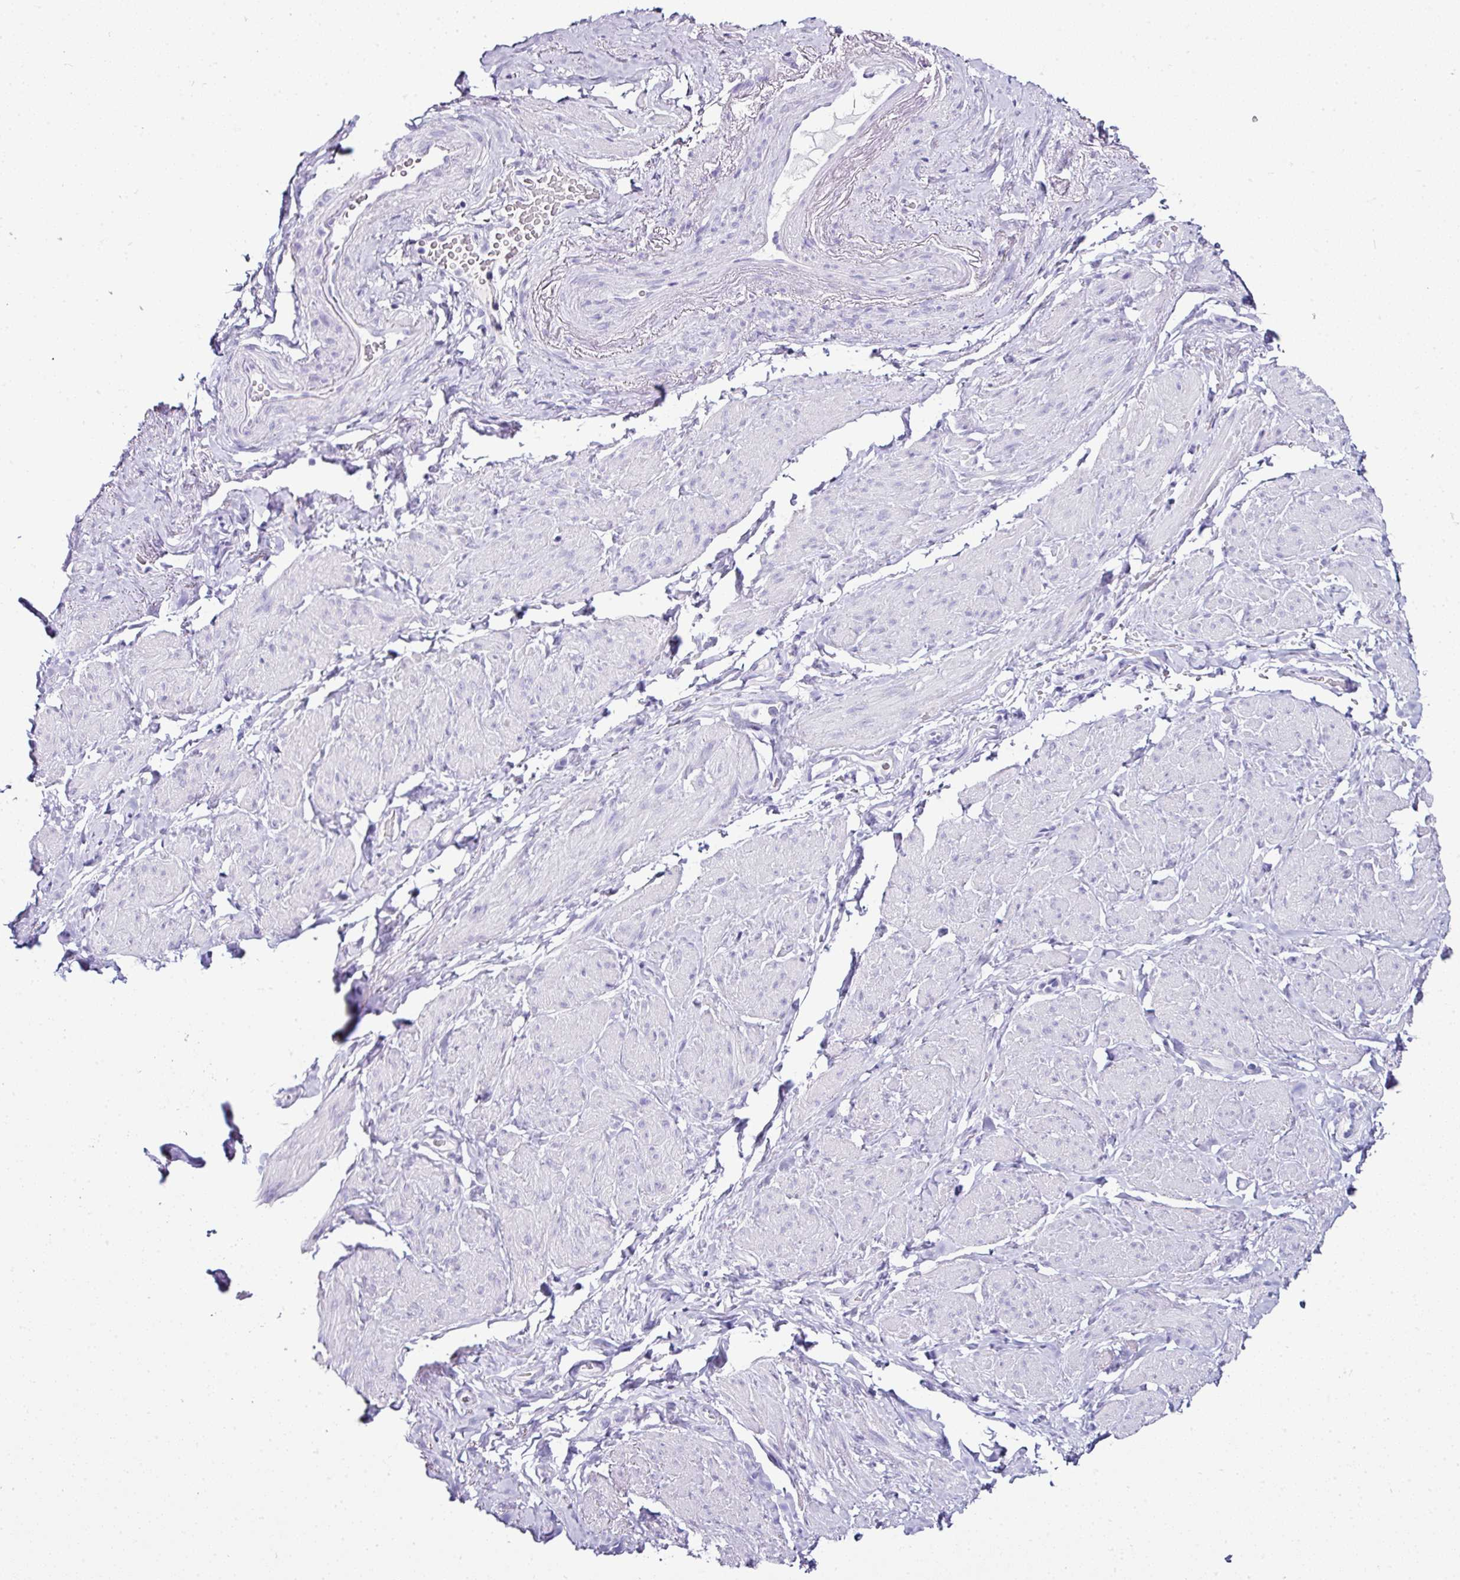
{"staining": {"intensity": "negative", "quantity": "none", "location": "none"}, "tissue": "smooth muscle", "cell_type": "Smooth muscle cells", "image_type": "normal", "snomed": [{"axis": "morphology", "description": "Normal tissue, NOS"}, {"axis": "topography", "description": "Smooth muscle"}, {"axis": "topography", "description": "Peripheral nerve tissue"}], "caption": "Smooth muscle stained for a protein using immunohistochemistry displays no positivity smooth muscle cells.", "gene": "NAPSA", "patient": {"sex": "male", "age": 69}}